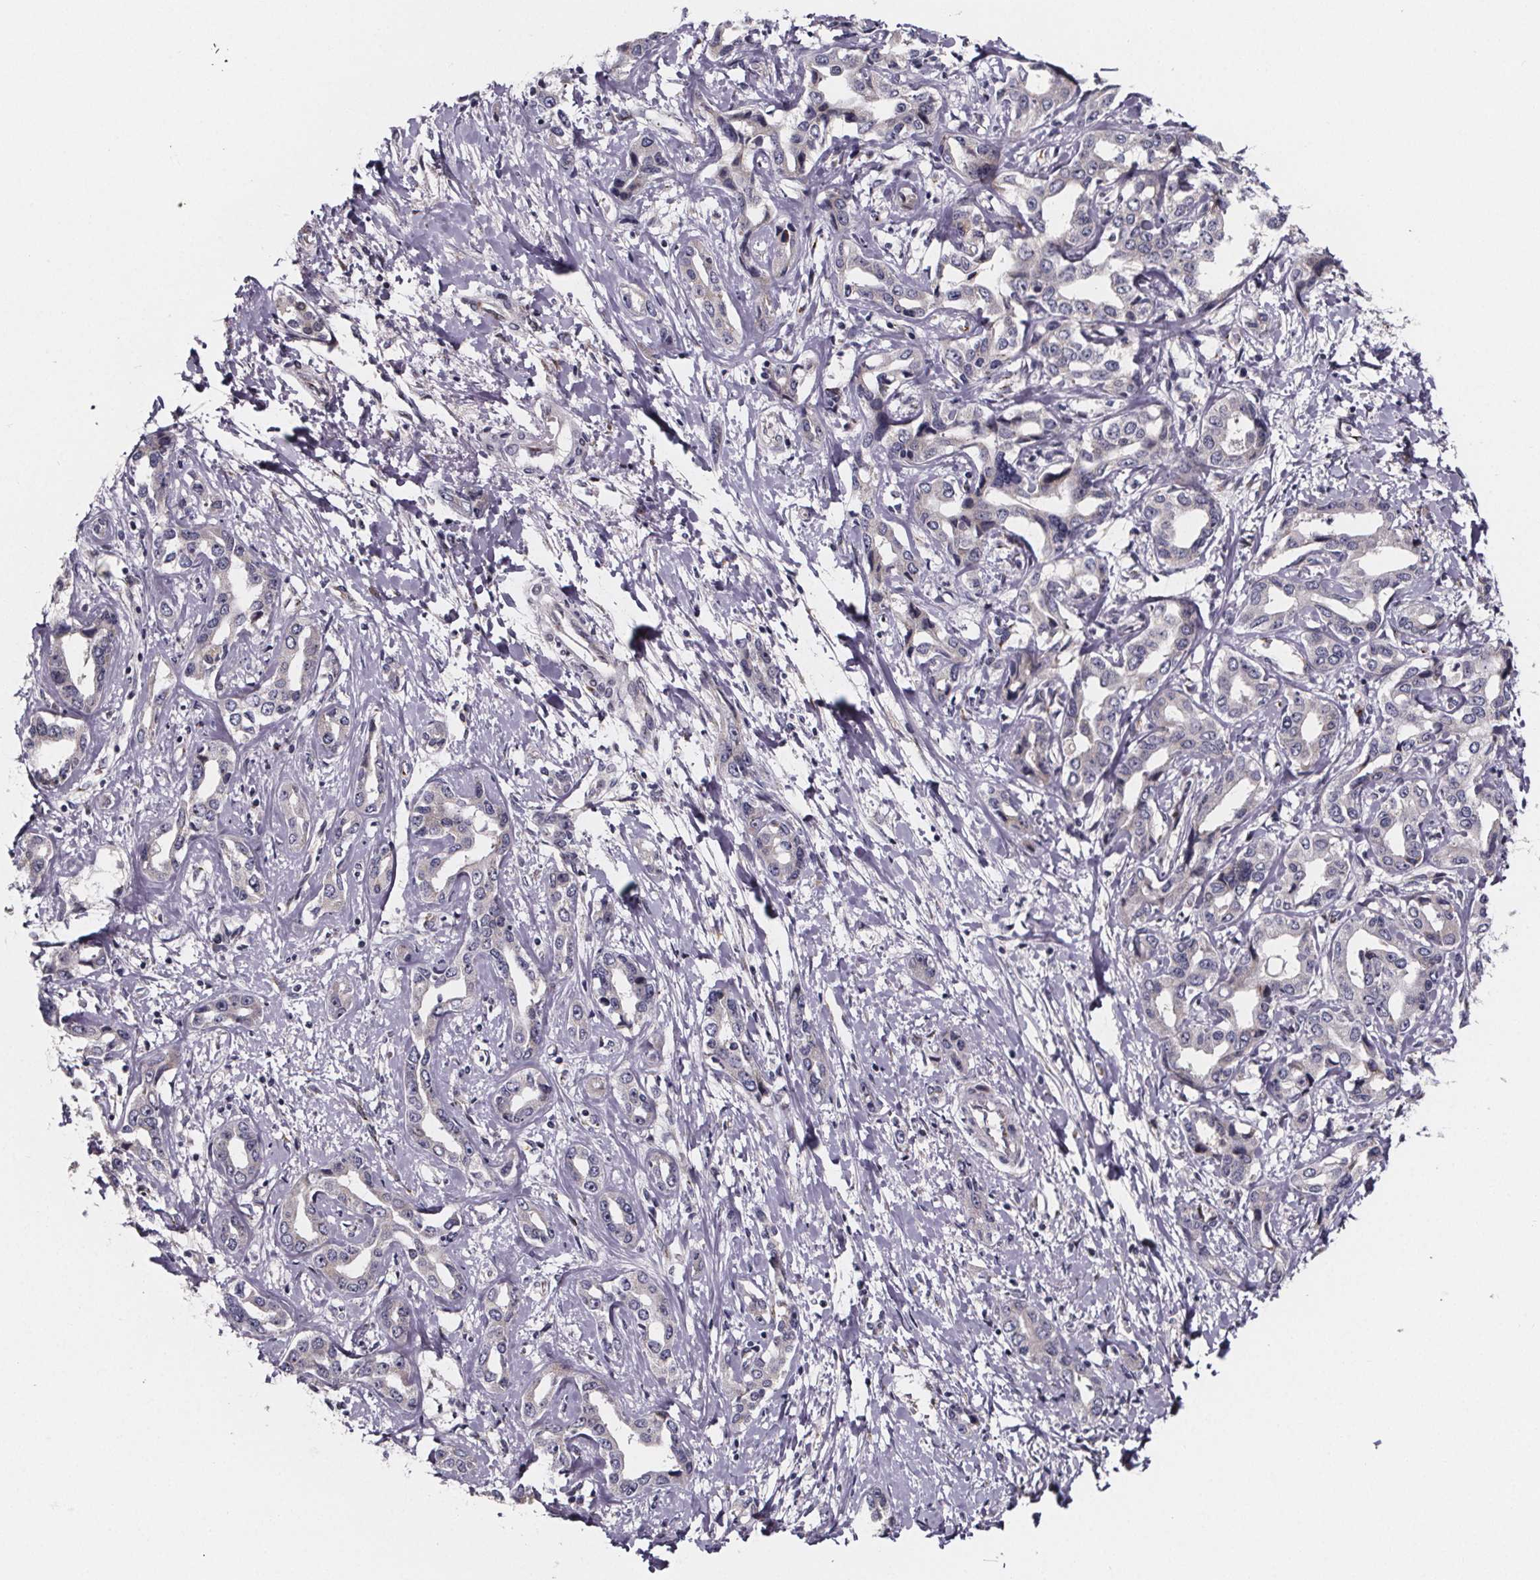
{"staining": {"intensity": "negative", "quantity": "none", "location": "none"}, "tissue": "liver cancer", "cell_type": "Tumor cells", "image_type": "cancer", "snomed": [{"axis": "morphology", "description": "Cholangiocarcinoma"}, {"axis": "topography", "description": "Liver"}], "caption": "Protein analysis of liver cholangiocarcinoma demonstrates no significant staining in tumor cells.", "gene": "NDST1", "patient": {"sex": "male", "age": 59}}